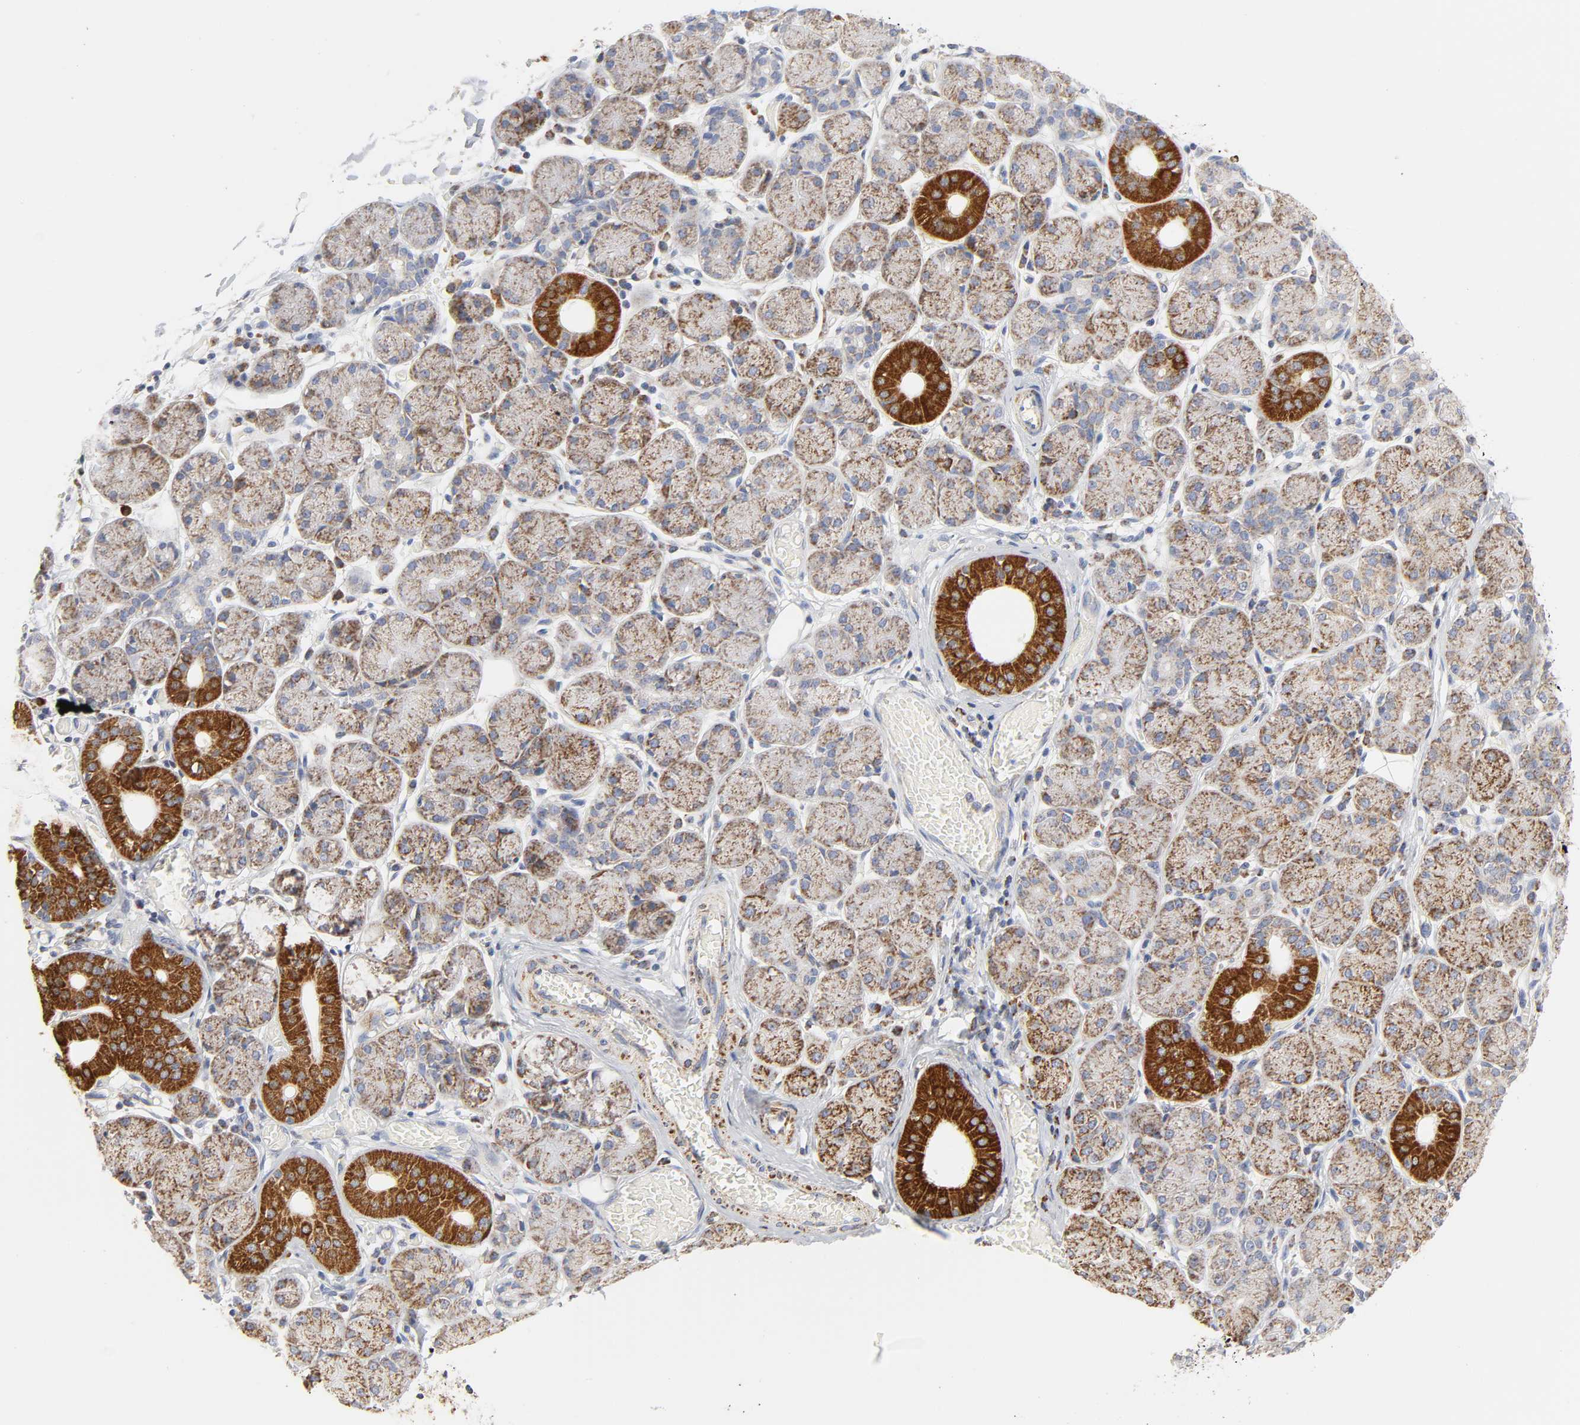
{"staining": {"intensity": "strong", "quantity": ">75%", "location": "cytoplasmic/membranous"}, "tissue": "salivary gland", "cell_type": "Glandular cells", "image_type": "normal", "snomed": [{"axis": "morphology", "description": "Normal tissue, NOS"}, {"axis": "topography", "description": "Salivary gland"}], "caption": "Protein staining demonstrates strong cytoplasmic/membranous expression in approximately >75% of glandular cells in unremarkable salivary gland. (DAB = brown stain, brightfield microscopy at high magnification).", "gene": "CYCS", "patient": {"sex": "female", "age": 24}}